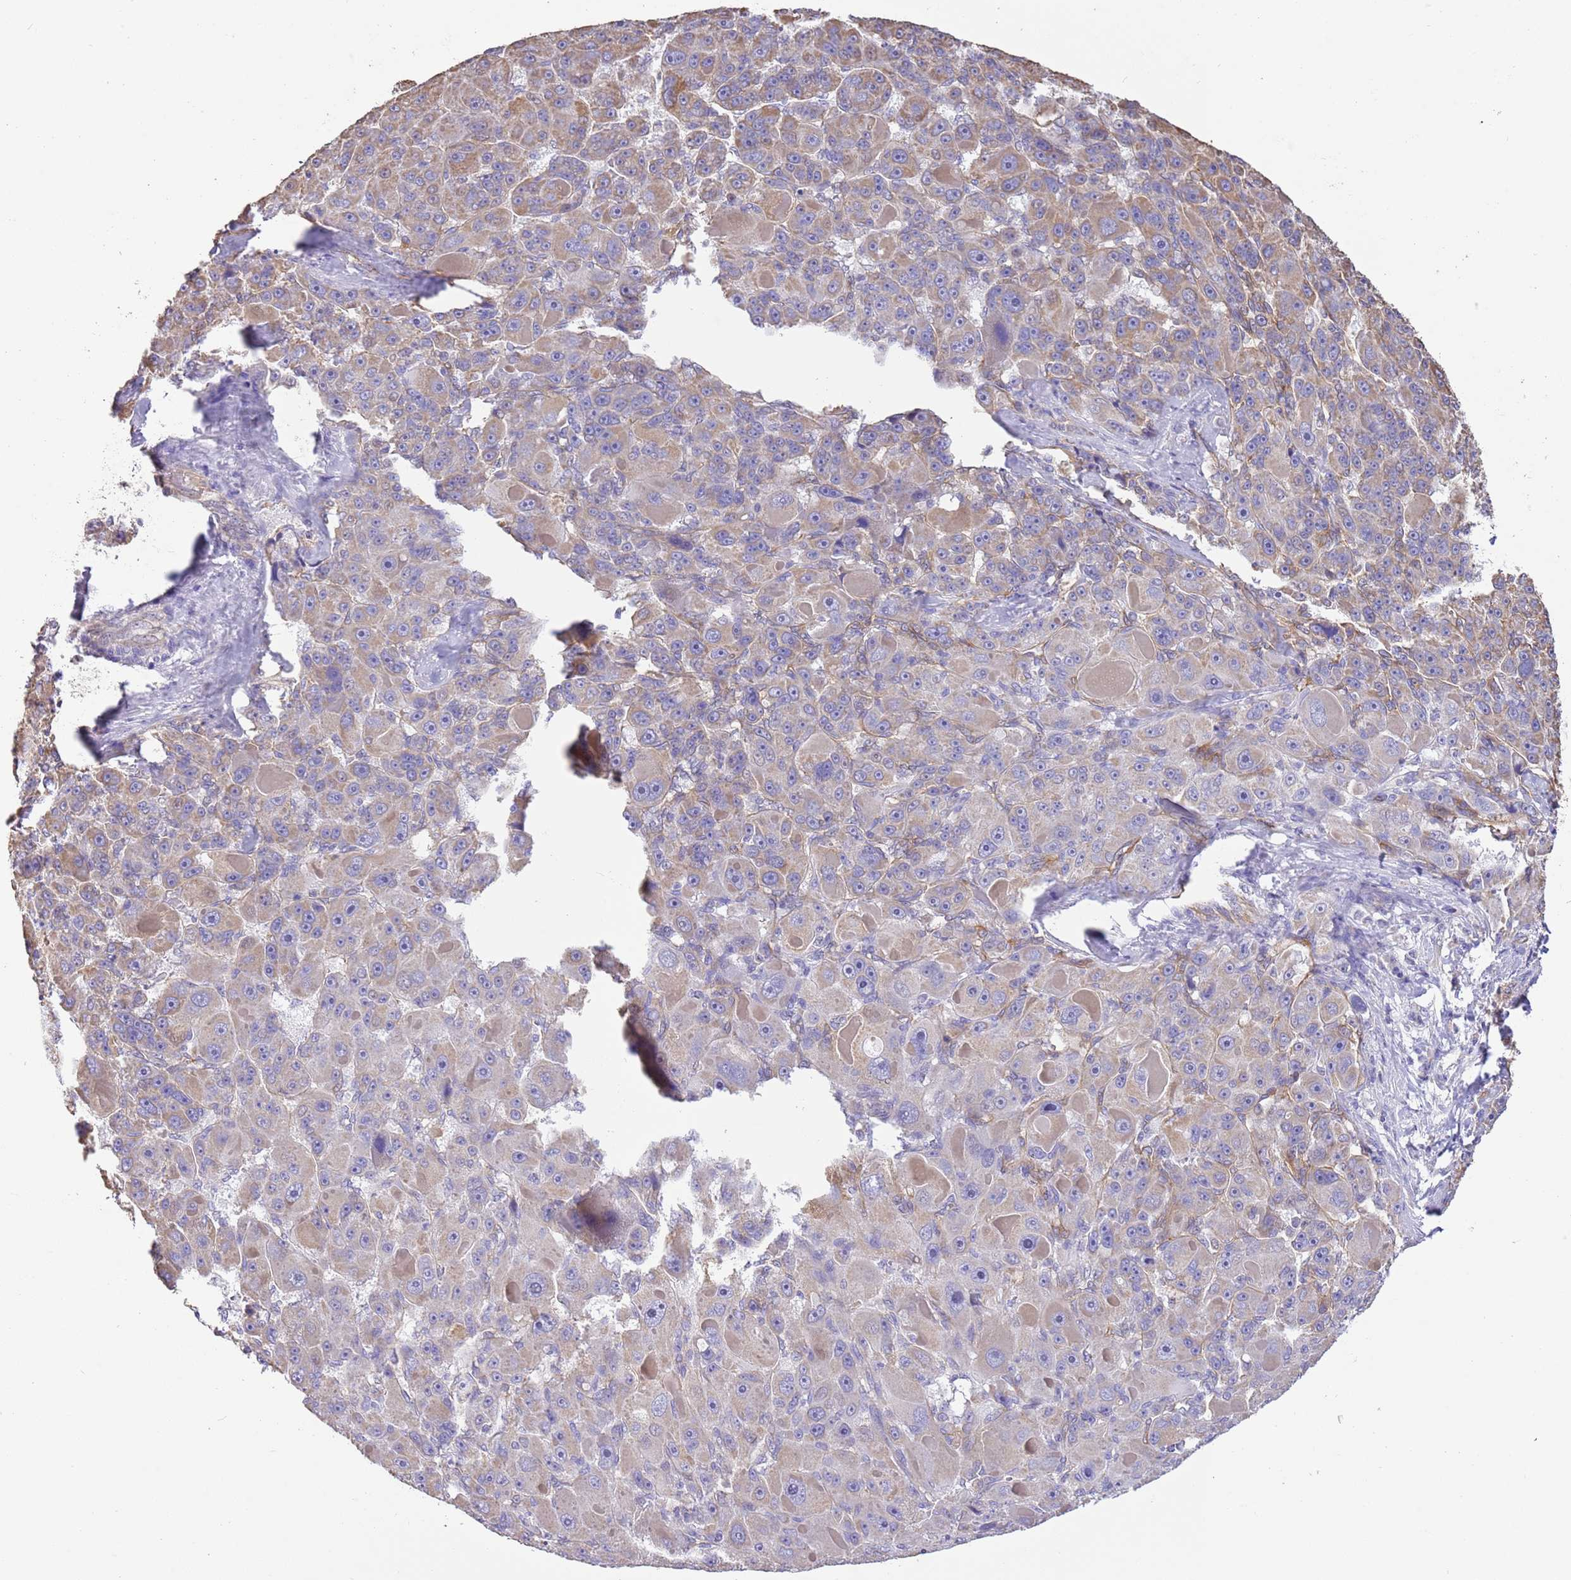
{"staining": {"intensity": "weak", "quantity": "25%-75%", "location": "cytoplasmic/membranous"}, "tissue": "liver cancer", "cell_type": "Tumor cells", "image_type": "cancer", "snomed": [{"axis": "morphology", "description": "Carcinoma, Hepatocellular, NOS"}, {"axis": "topography", "description": "Liver"}], "caption": "Protein staining of hepatocellular carcinoma (liver) tissue reveals weak cytoplasmic/membranous staining in about 25%-75% of tumor cells. (brown staining indicates protein expression, while blue staining denotes nuclei).", "gene": "DOCK9", "patient": {"sex": "male", "age": 76}}